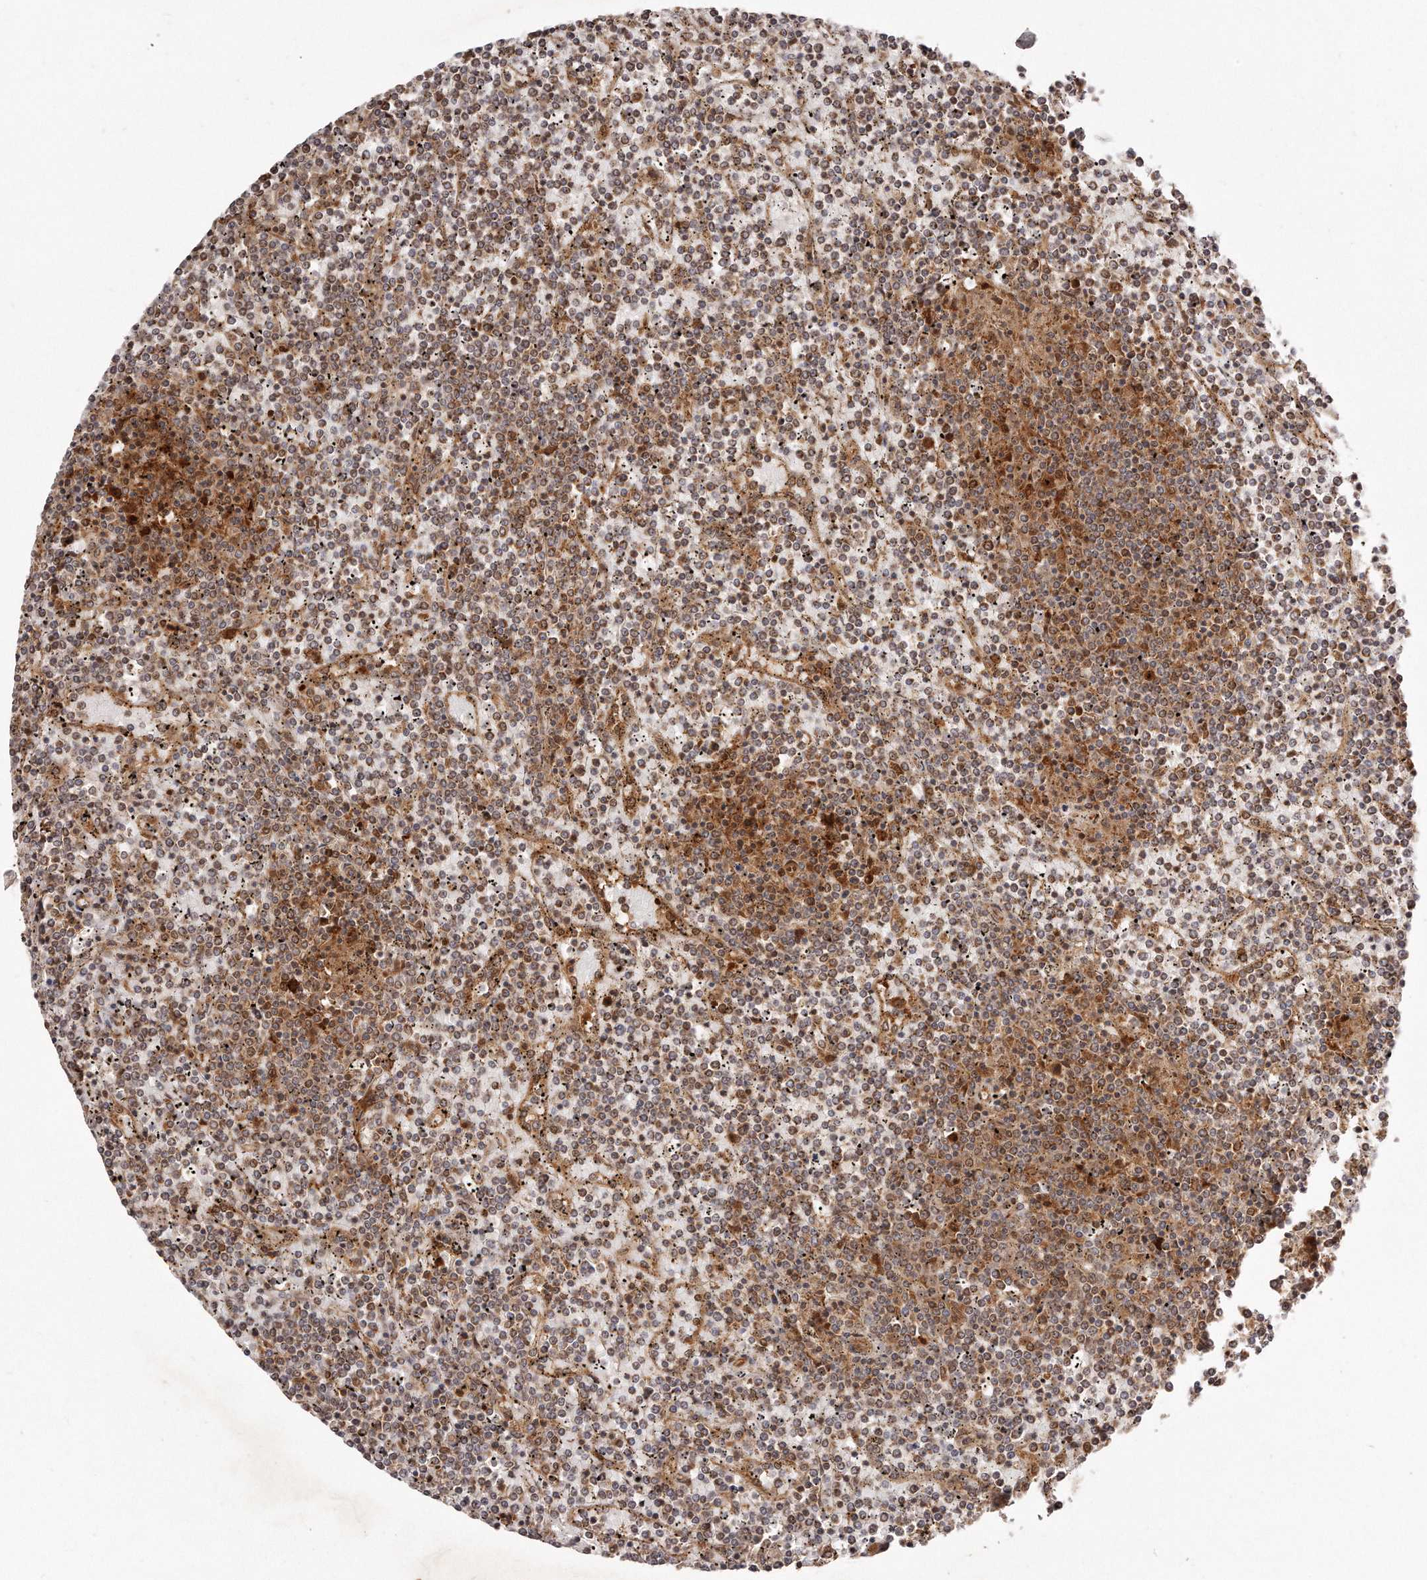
{"staining": {"intensity": "moderate", "quantity": ">75%", "location": "cytoplasmic/membranous"}, "tissue": "lymphoma", "cell_type": "Tumor cells", "image_type": "cancer", "snomed": [{"axis": "morphology", "description": "Malignant lymphoma, non-Hodgkin's type, Low grade"}, {"axis": "topography", "description": "Spleen"}], "caption": "Immunohistochemistry of lymphoma displays medium levels of moderate cytoplasmic/membranous expression in approximately >75% of tumor cells.", "gene": "GBP4", "patient": {"sex": "female", "age": 19}}